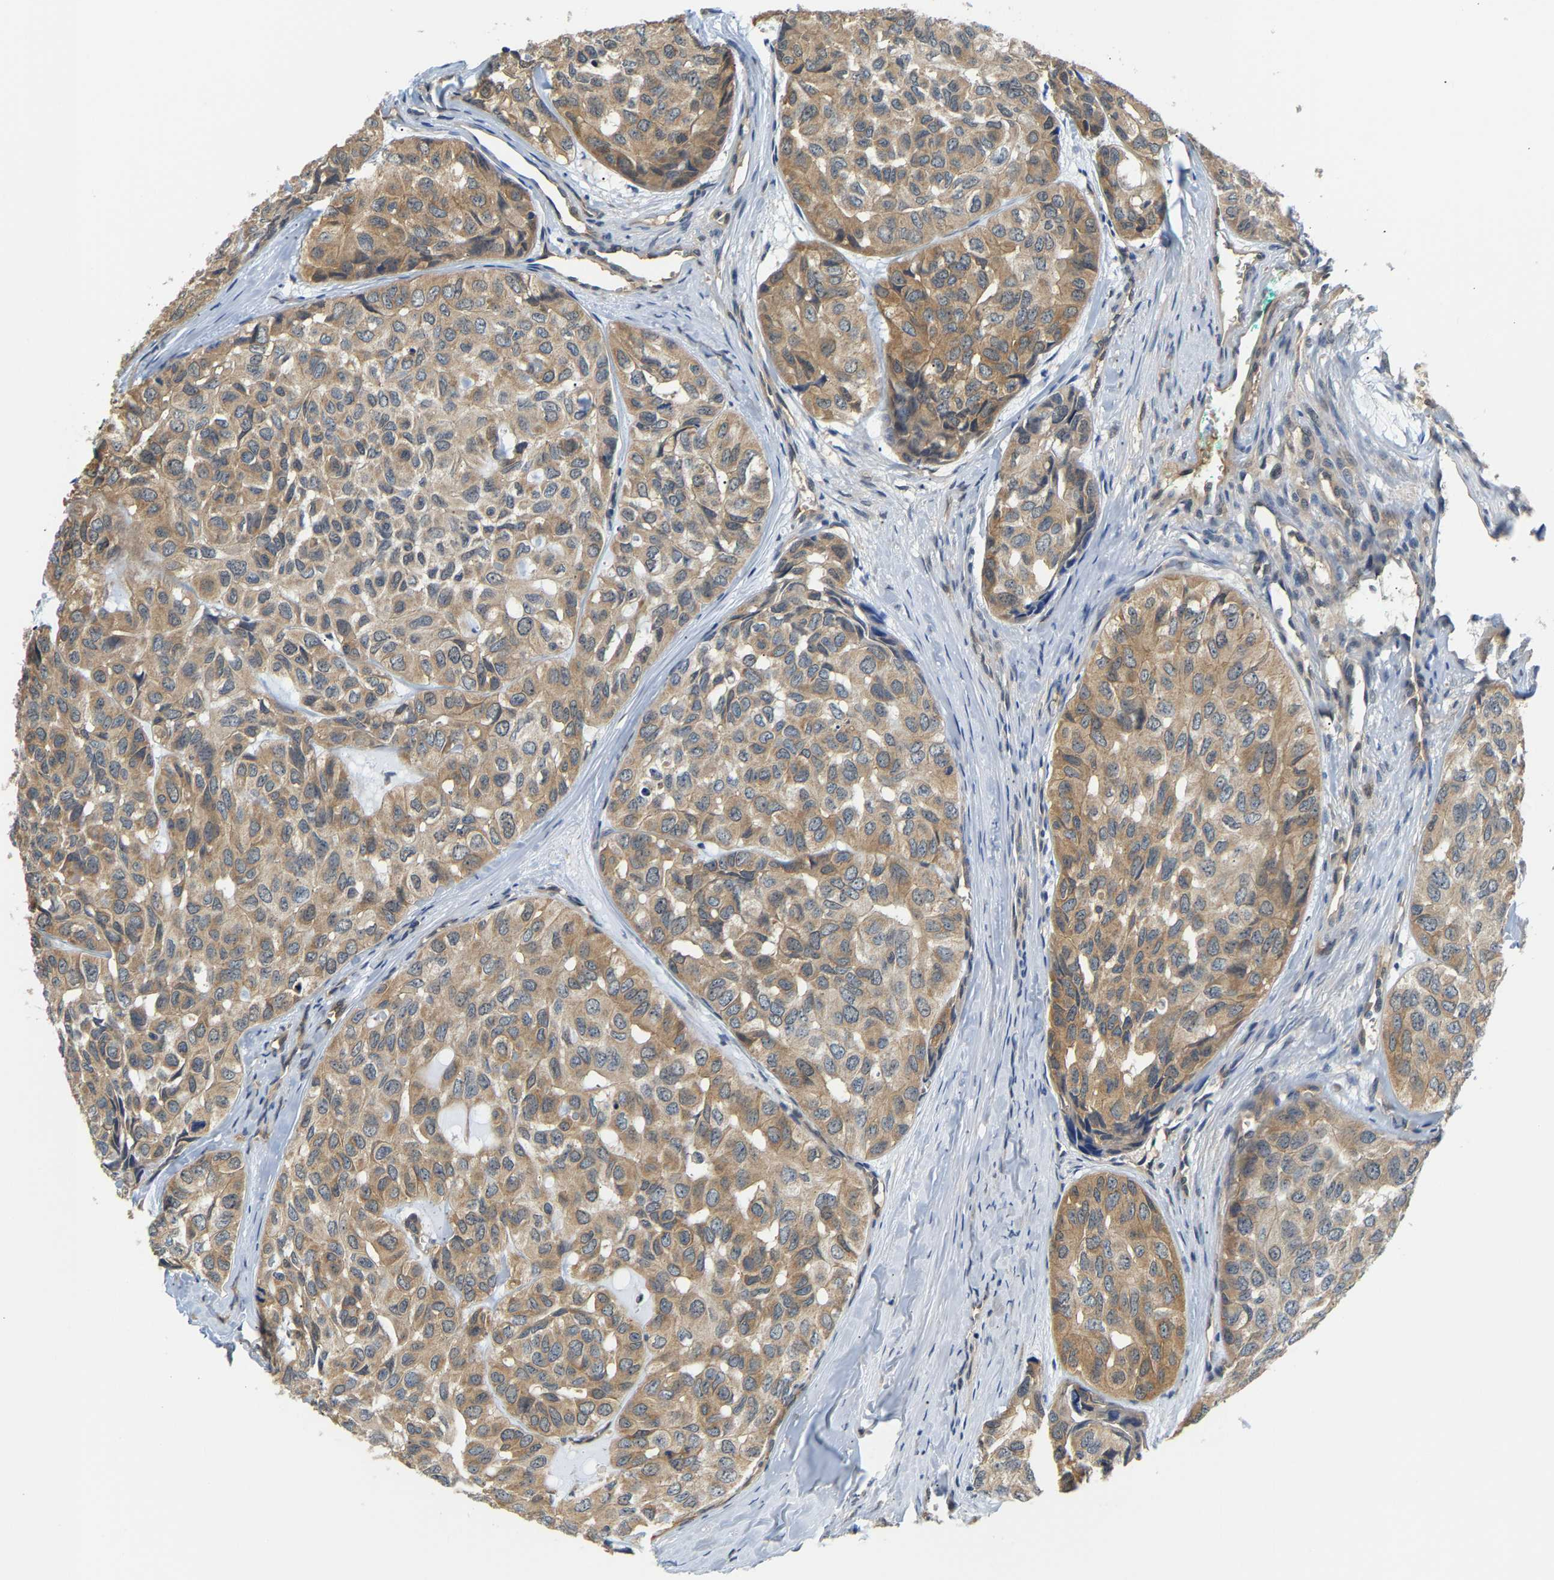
{"staining": {"intensity": "moderate", "quantity": ">75%", "location": "cytoplasmic/membranous"}, "tissue": "head and neck cancer", "cell_type": "Tumor cells", "image_type": "cancer", "snomed": [{"axis": "morphology", "description": "Adenocarcinoma, NOS"}, {"axis": "topography", "description": "Salivary gland, NOS"}, {"axis": "topography", "description": "Head-Neck"}], "caption": "This micrograph exhibits IHC staining of adenocarcinoma (head and neck), with medium moderate cytoplasmic/membranous staining in about >75% of tumor cells.", "gene": "ARHGEF12", "patient": {"sex": "female", "age": 76}}